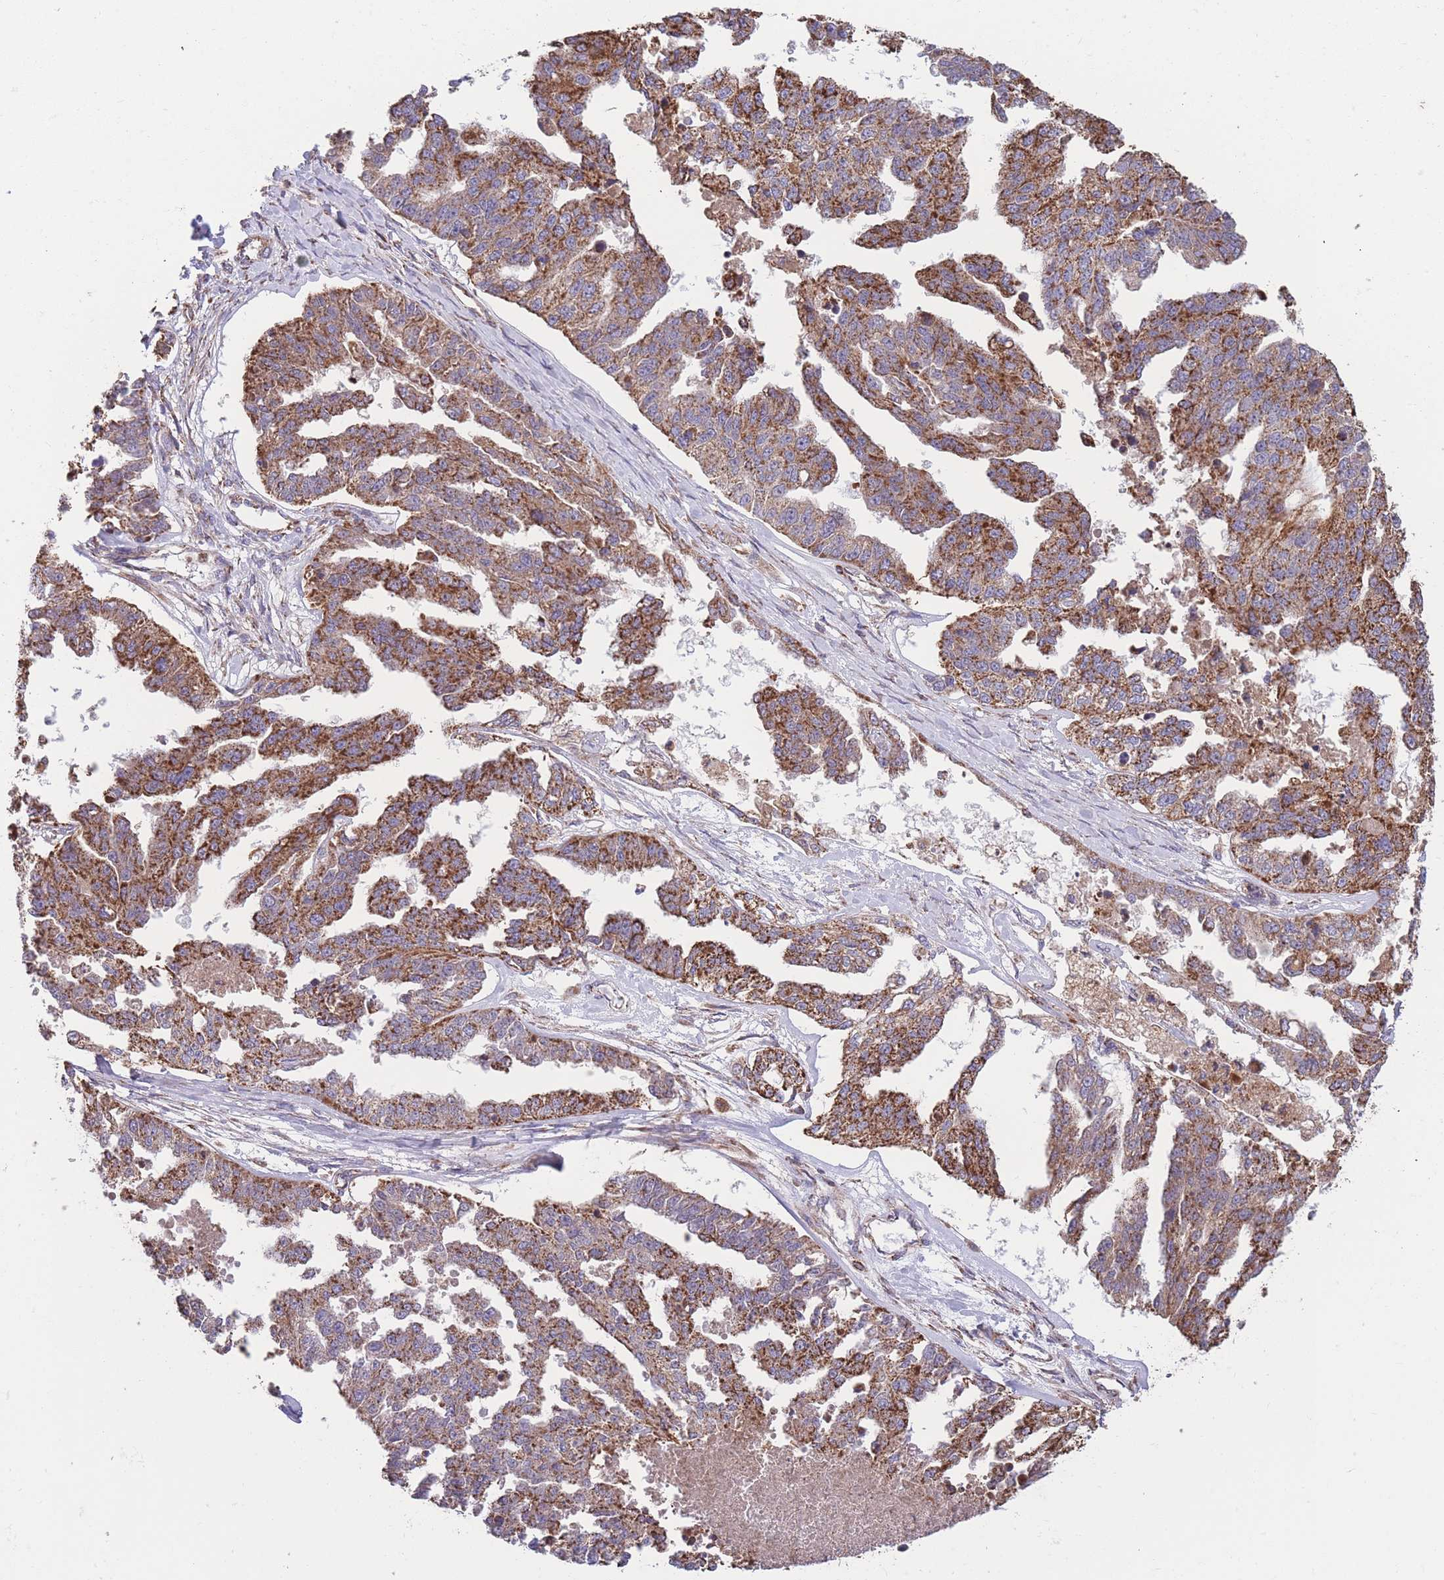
{"staining": {"intensity": "strong", "quantity": ">75%", "location": "cytoplasmic/membranous"}, "tissue": "ovarian cancer", "cell_type": "Tumor cells", "image_type": "cancer", "snomed": [{"axis": "morphology", "description": "Cystadenocarcinoma, serous, NOS"}, {"axis": "topography", "description": "Ovary"}], "caption": "IHC (DAB) staining of ovarian cancer displays strong cytoplasmic/membranous protein staining in approximately >75% of tumor cells. The protein of interest is stained brown, and the nuclei are stained in blue (DAB (3,3'-diaminobenzidine) IHC with brightfield microscopy, high magnification).", "gene": "FKBP8", "patient": {"sex": "female", "age": 58}}